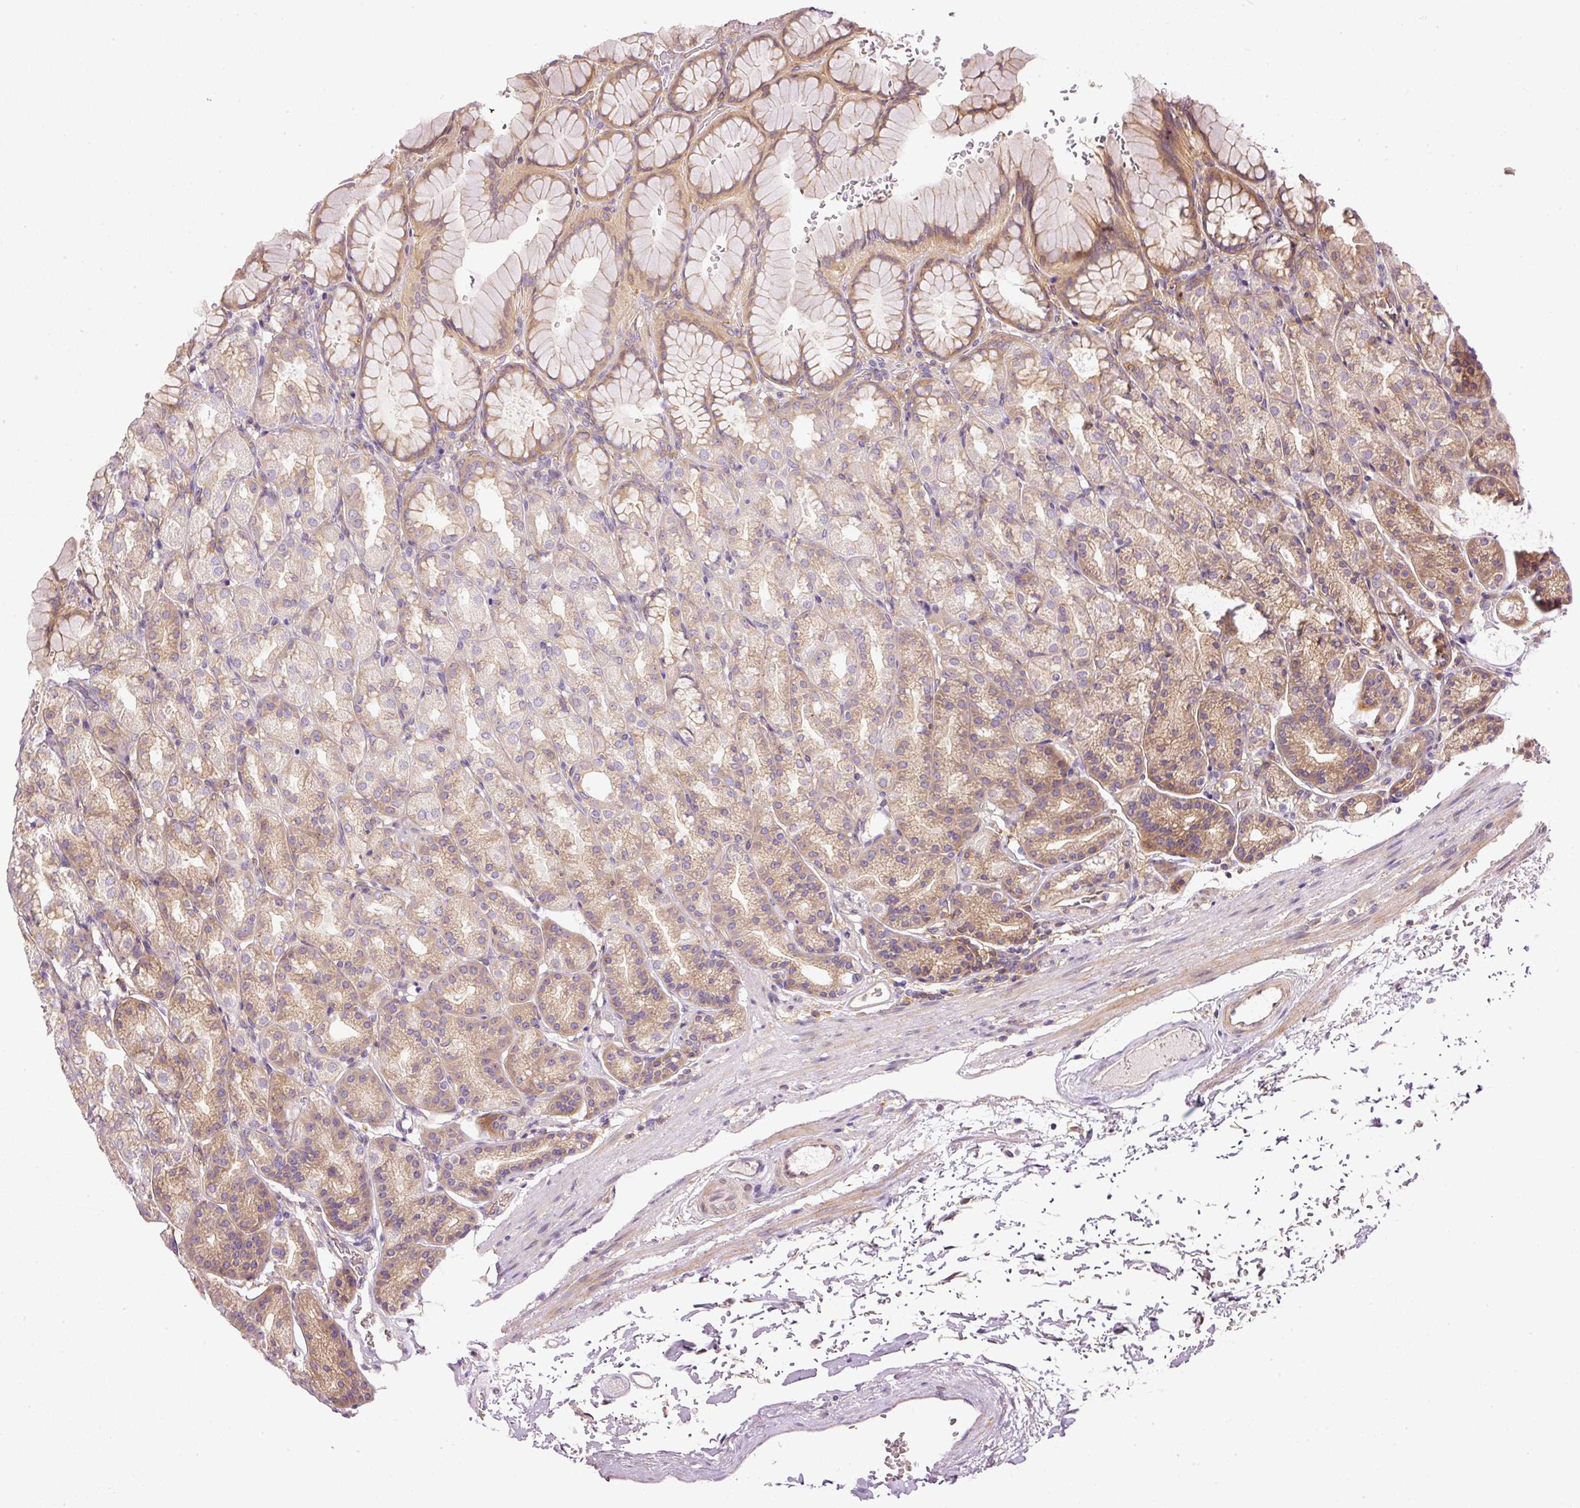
{"staining": {"intensity": "moderate", "quantity": "25%-75%", "location": "cytoplasmic/membranous"}, "tissue": "stomach", "cell_type": "Glandular cells", "image_type": "normal", "snomed": [{"axis": "morphology", "description": "Normal tissue, NOS"}, {"axis": "topography", "description": "Stomach, upper"}], "caption": "IHC micrograph of unremarkable stomach: human stomach stained using immunohistochemistry shows medium levels of moderate protein expression localized specifically in the cytoplasmic/membranous of glandular cells, appearing as a cytoplasmic/membranous brown color.", "gene": "TBC1D2B", "patient": {"sex": "female", "age": 81}}